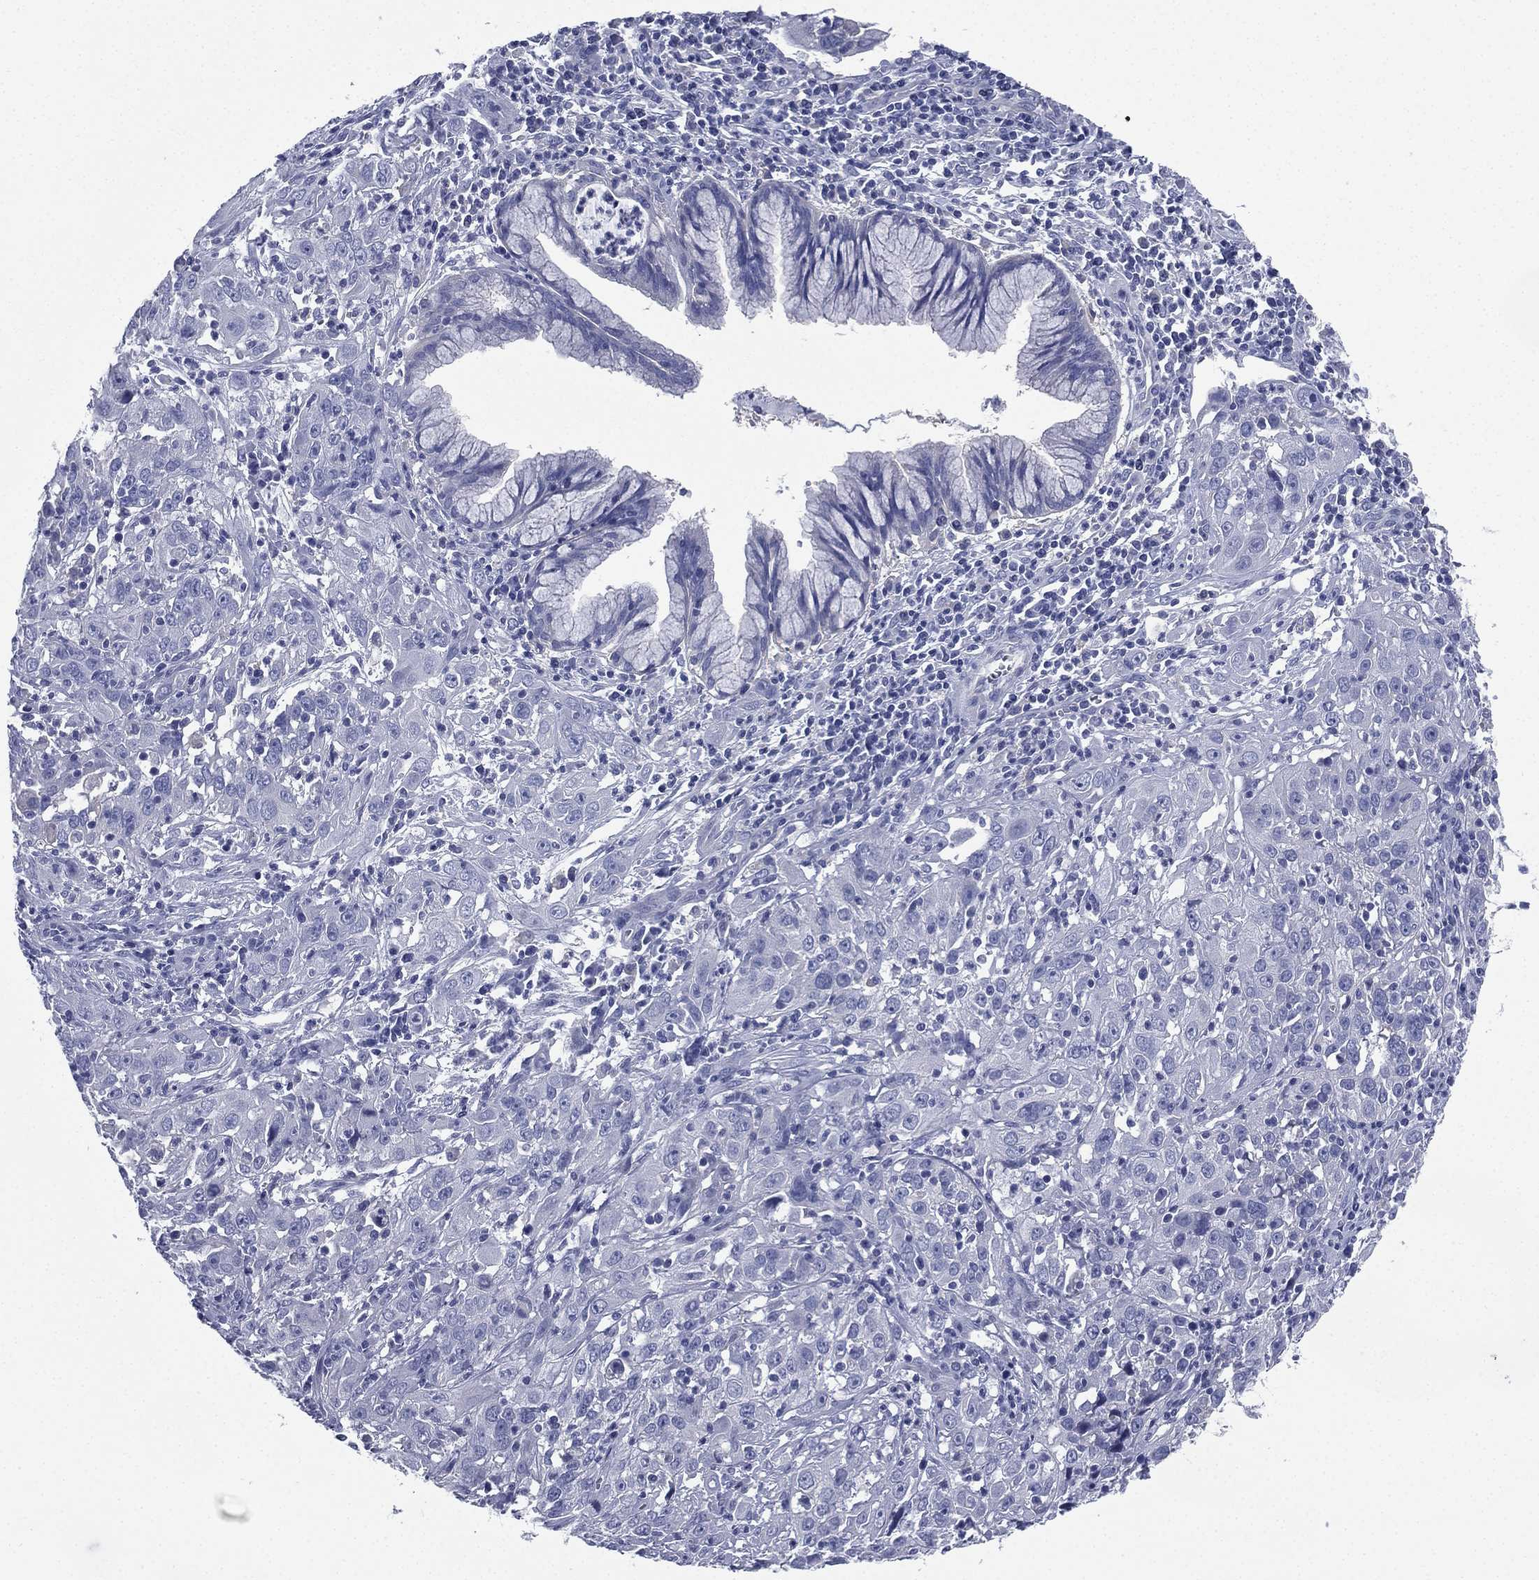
{"staining": {"intensity": "negative", "quantity": "none", "location": "none"}, "tissue": "cervical cancer", "cell_type": "Tumor cells", "image_type": "cancer", "snomed": [{"axis": "morphology", "description": "Squamous cell carcinoma, NOS"}, {"axis": "topography", "description": "Cervix"}], "caption": "Image shows no protein positivity in tumor cells of squamous cell carcinoma (cervical) tissue. Nuclei are stained in blue.", "gene": "FCER2", "patient": {"sex": "female", "age": 32}}